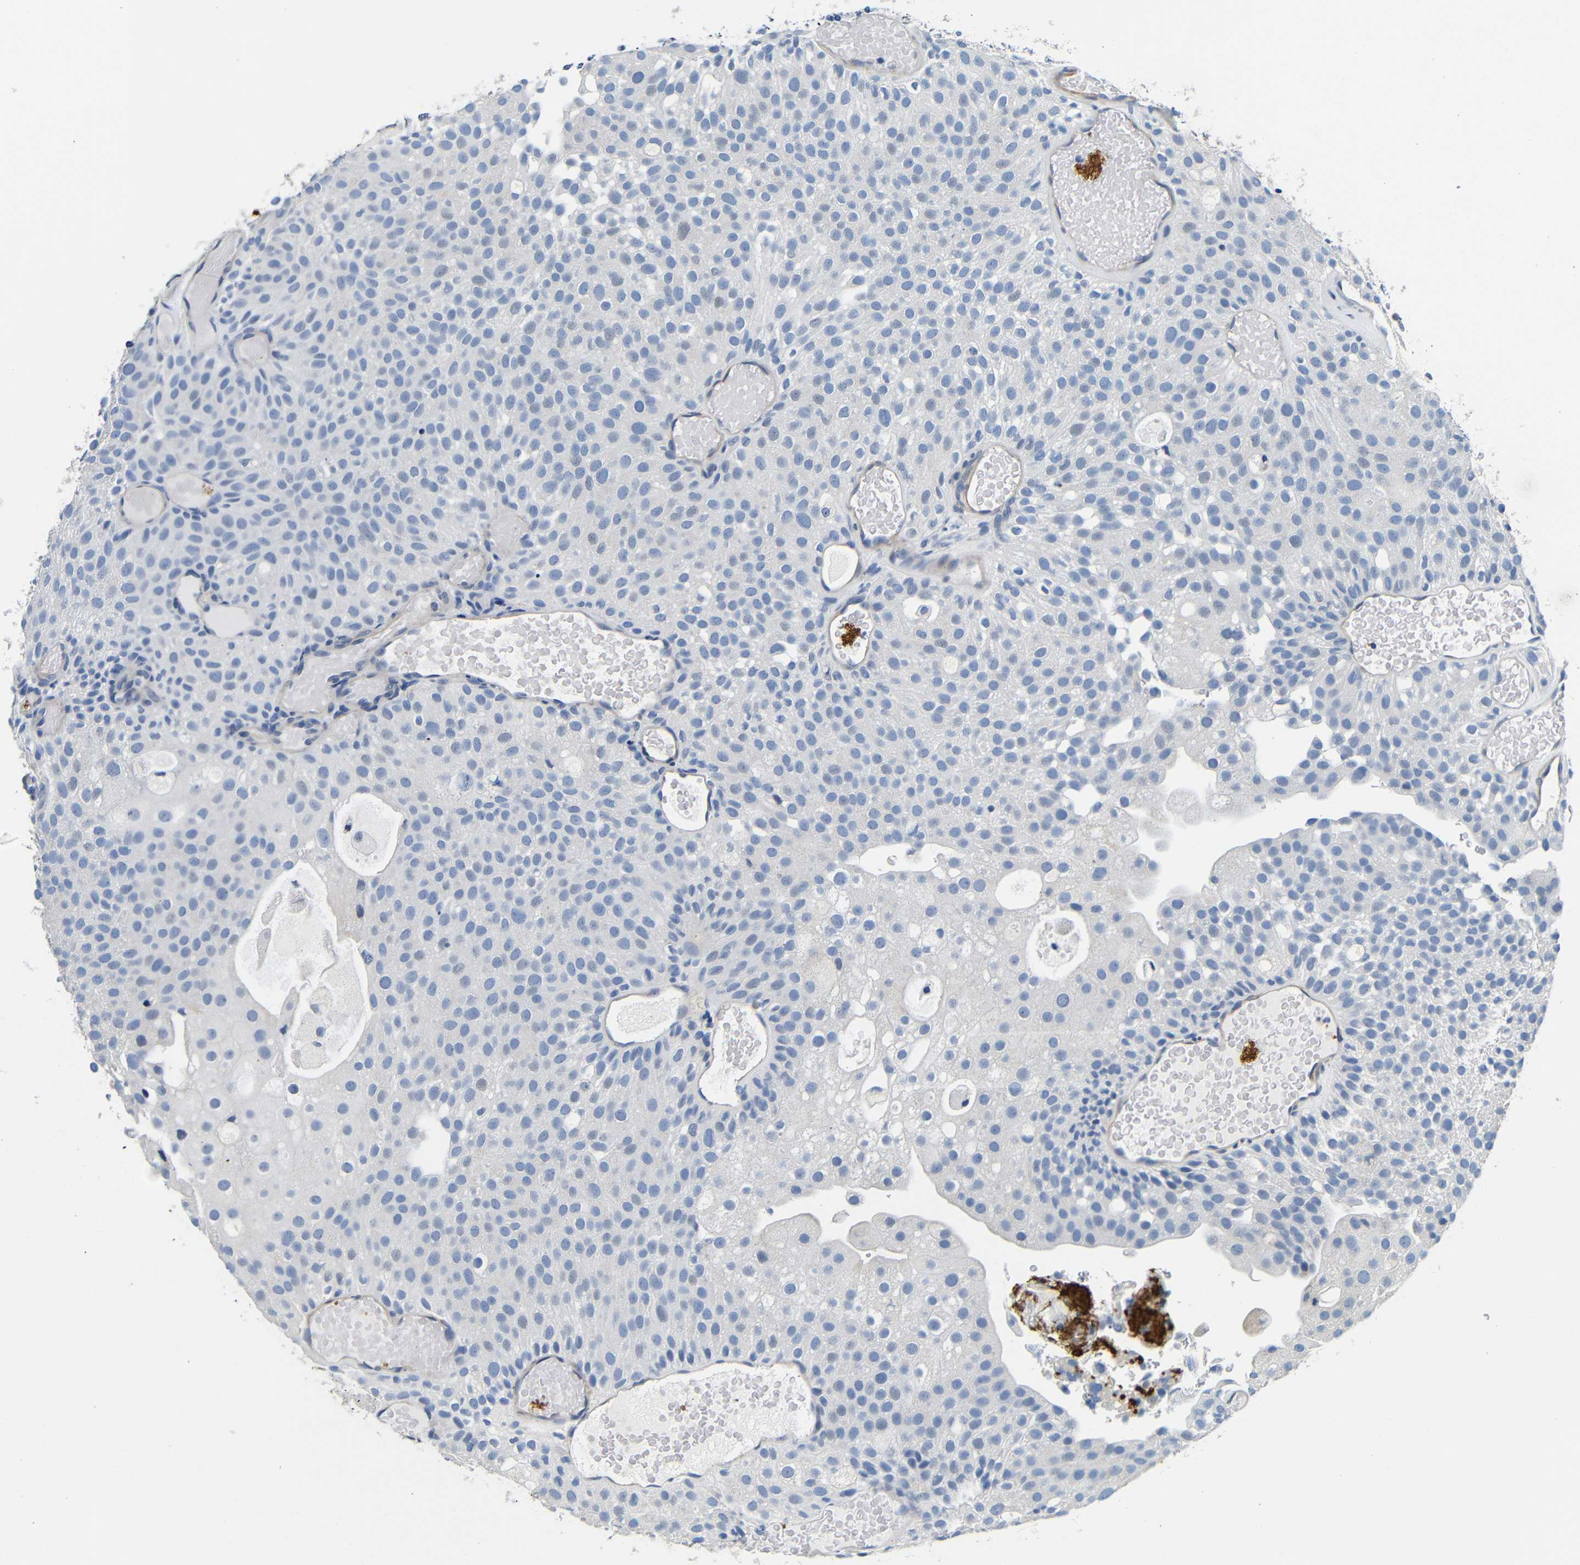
{"staining": {"intensity": "negative", "quantity": "none", "location": "none"}, "tissue": "urothelial cancer", "cell_type": "Tumor cells", "image_type": "cancer", "snomed": [{"axis": "morphology", "description": "Urothelial carcinoma, Low grade"}, {"axis": "topography", "description": "Urinary bladder"}], "caption": "Histopathology image shows no protein staining in tumor cells of urothelial cancer tissue.", "gene": "GP1BA", "patient": {"sex": "male", "age": 78}}